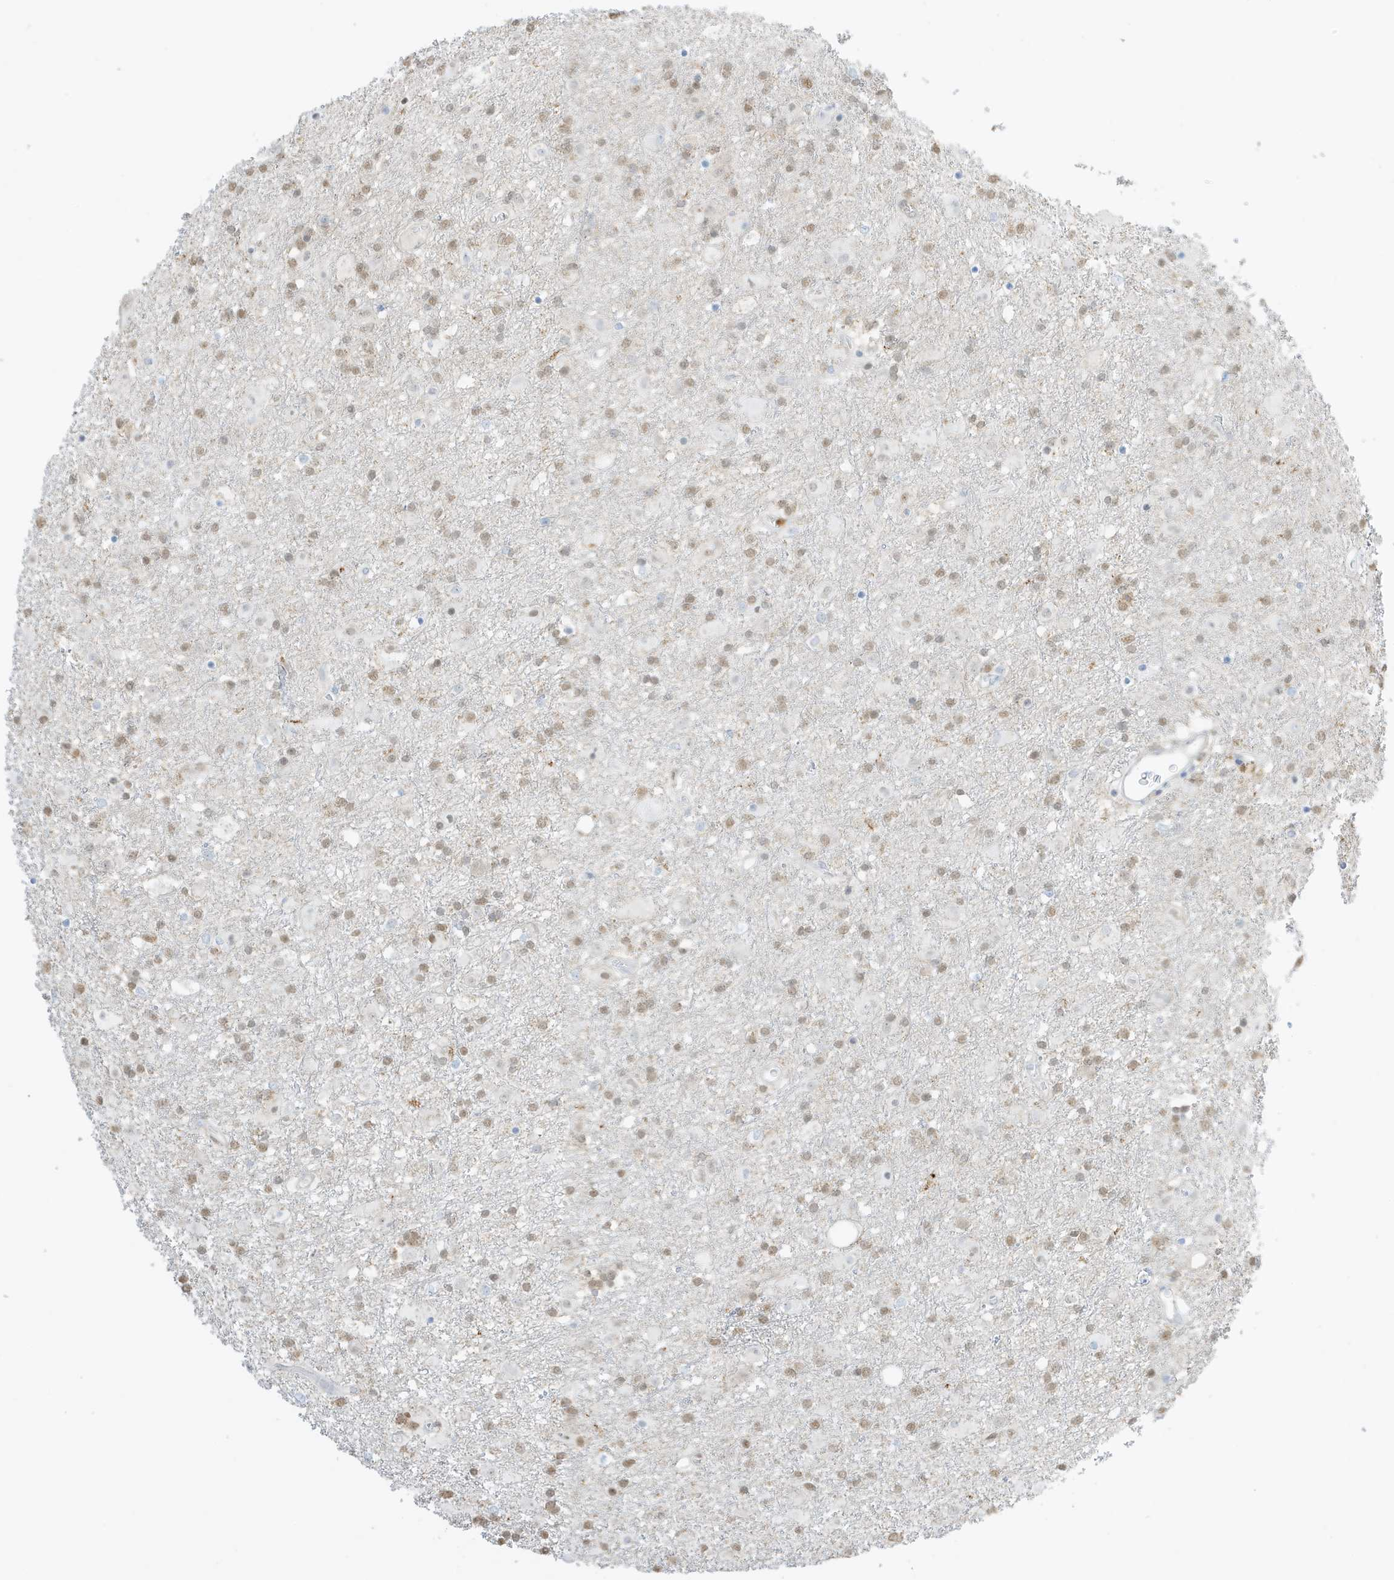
{"staining": {"intensity": "weak", "quantity": ">75%", "location": "nuclear"}, "tissue": "glioma", "cell_type": "Tumor cells", "image_type": "cancer", "snomed": [{"axis": "morphology", "description": "Glioma, malignant, Low grade"}, {"axis": "topography", "description": "Brain"}], "caption": "Protein staining of low-grade glioma (malignant) tissue shows weak nuclear staining in about >75% of tumor cells.", "gene": "GCA", "patient": {"sex": "male", "age": 65}}